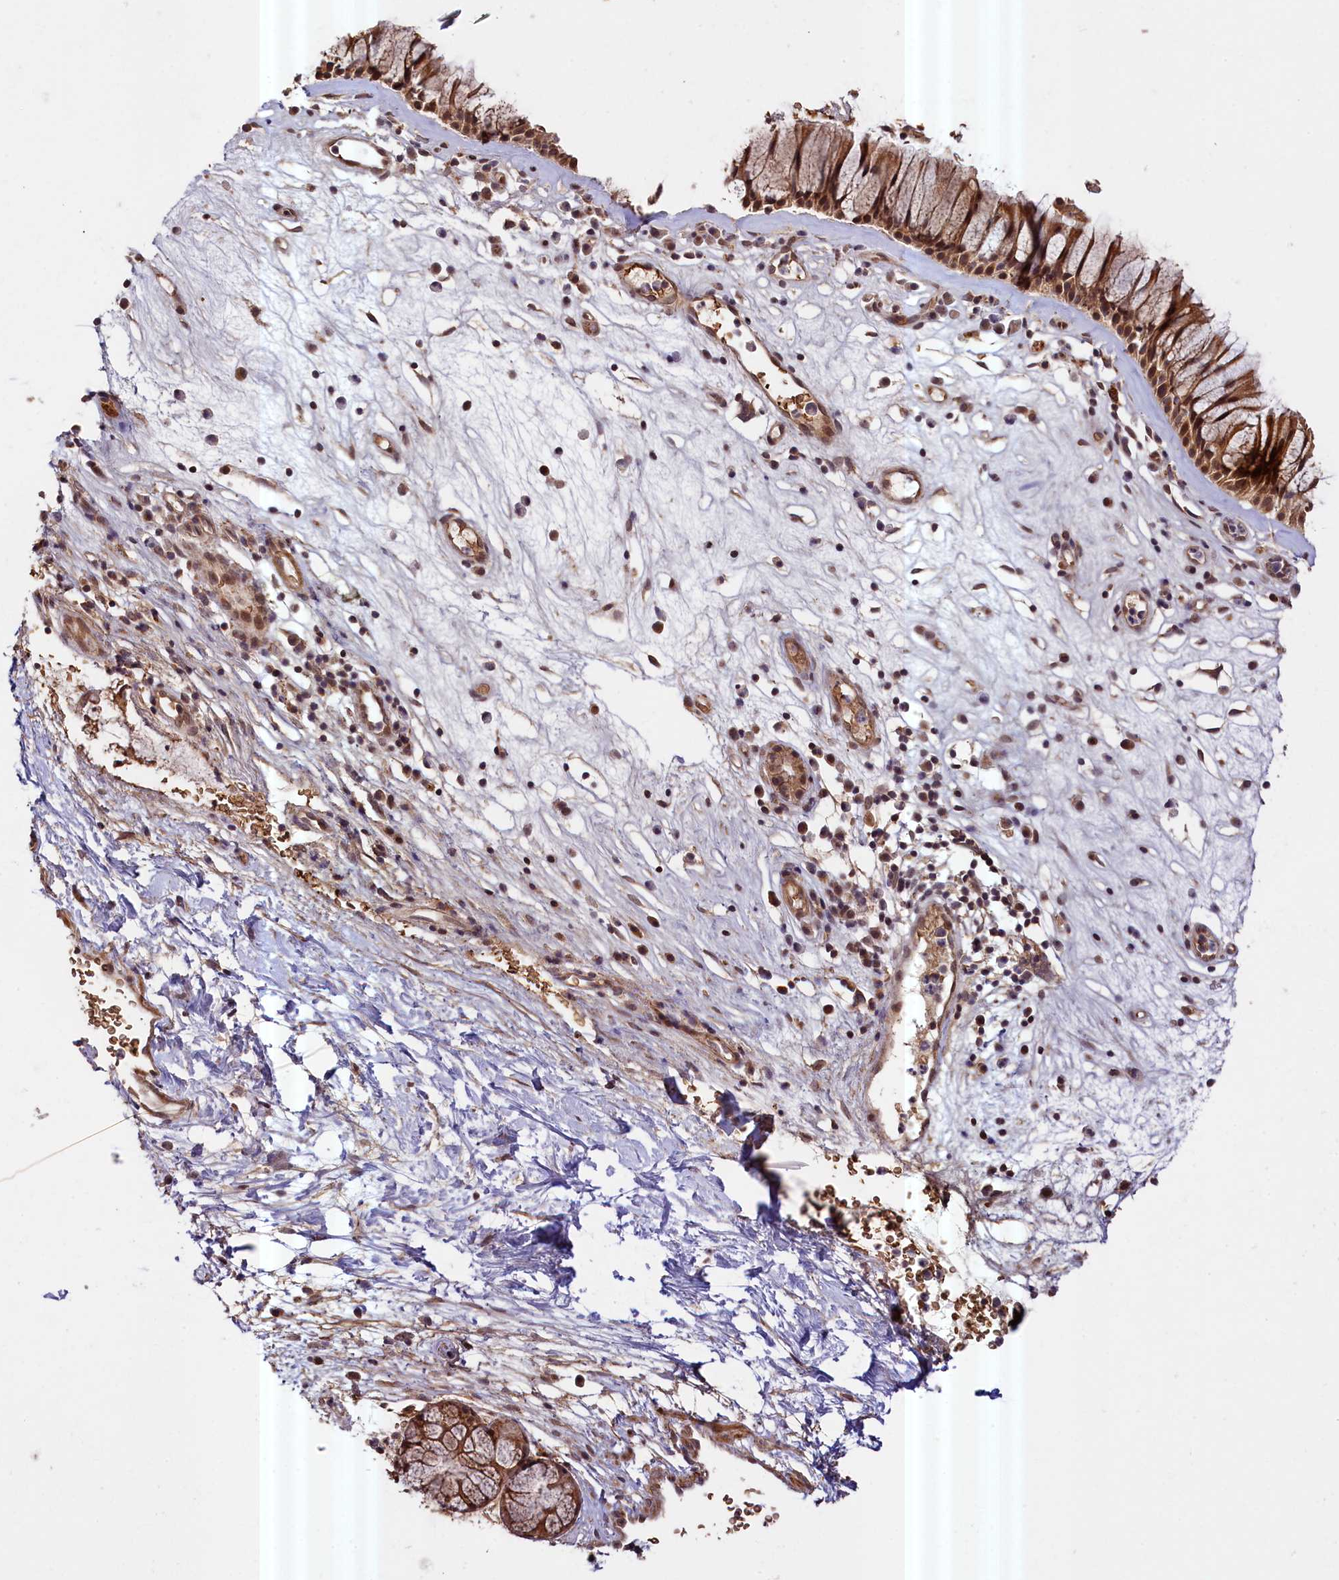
{"staining": {"intensity": "moderate", "quantity": ">75%", "location": "cytoplasmic/membranous,nuclear"}, "tissue": "nasopharynx", "cell_type": "Respiratory epithelial cells", "image_type": "normal", "snomed": [{"axis": "morphology", "description": "Normal tissue, NOS"}, {"axis": "morphology", "description": "Inflammation, NOS"}, {"axis": "morphology", "description": "Malignant melanoma, Metastatic site"}, {"axis": "topography", "description": "Nasopharynx"}], "caption": "Moderate cytoplasmic/membranous,nuclear expression is seen in approximately >75% of respiratory epithelial cells in normal nasopharynx.", "gene": "ZNF480", "patient": {"sex": "male", "age": 70}}